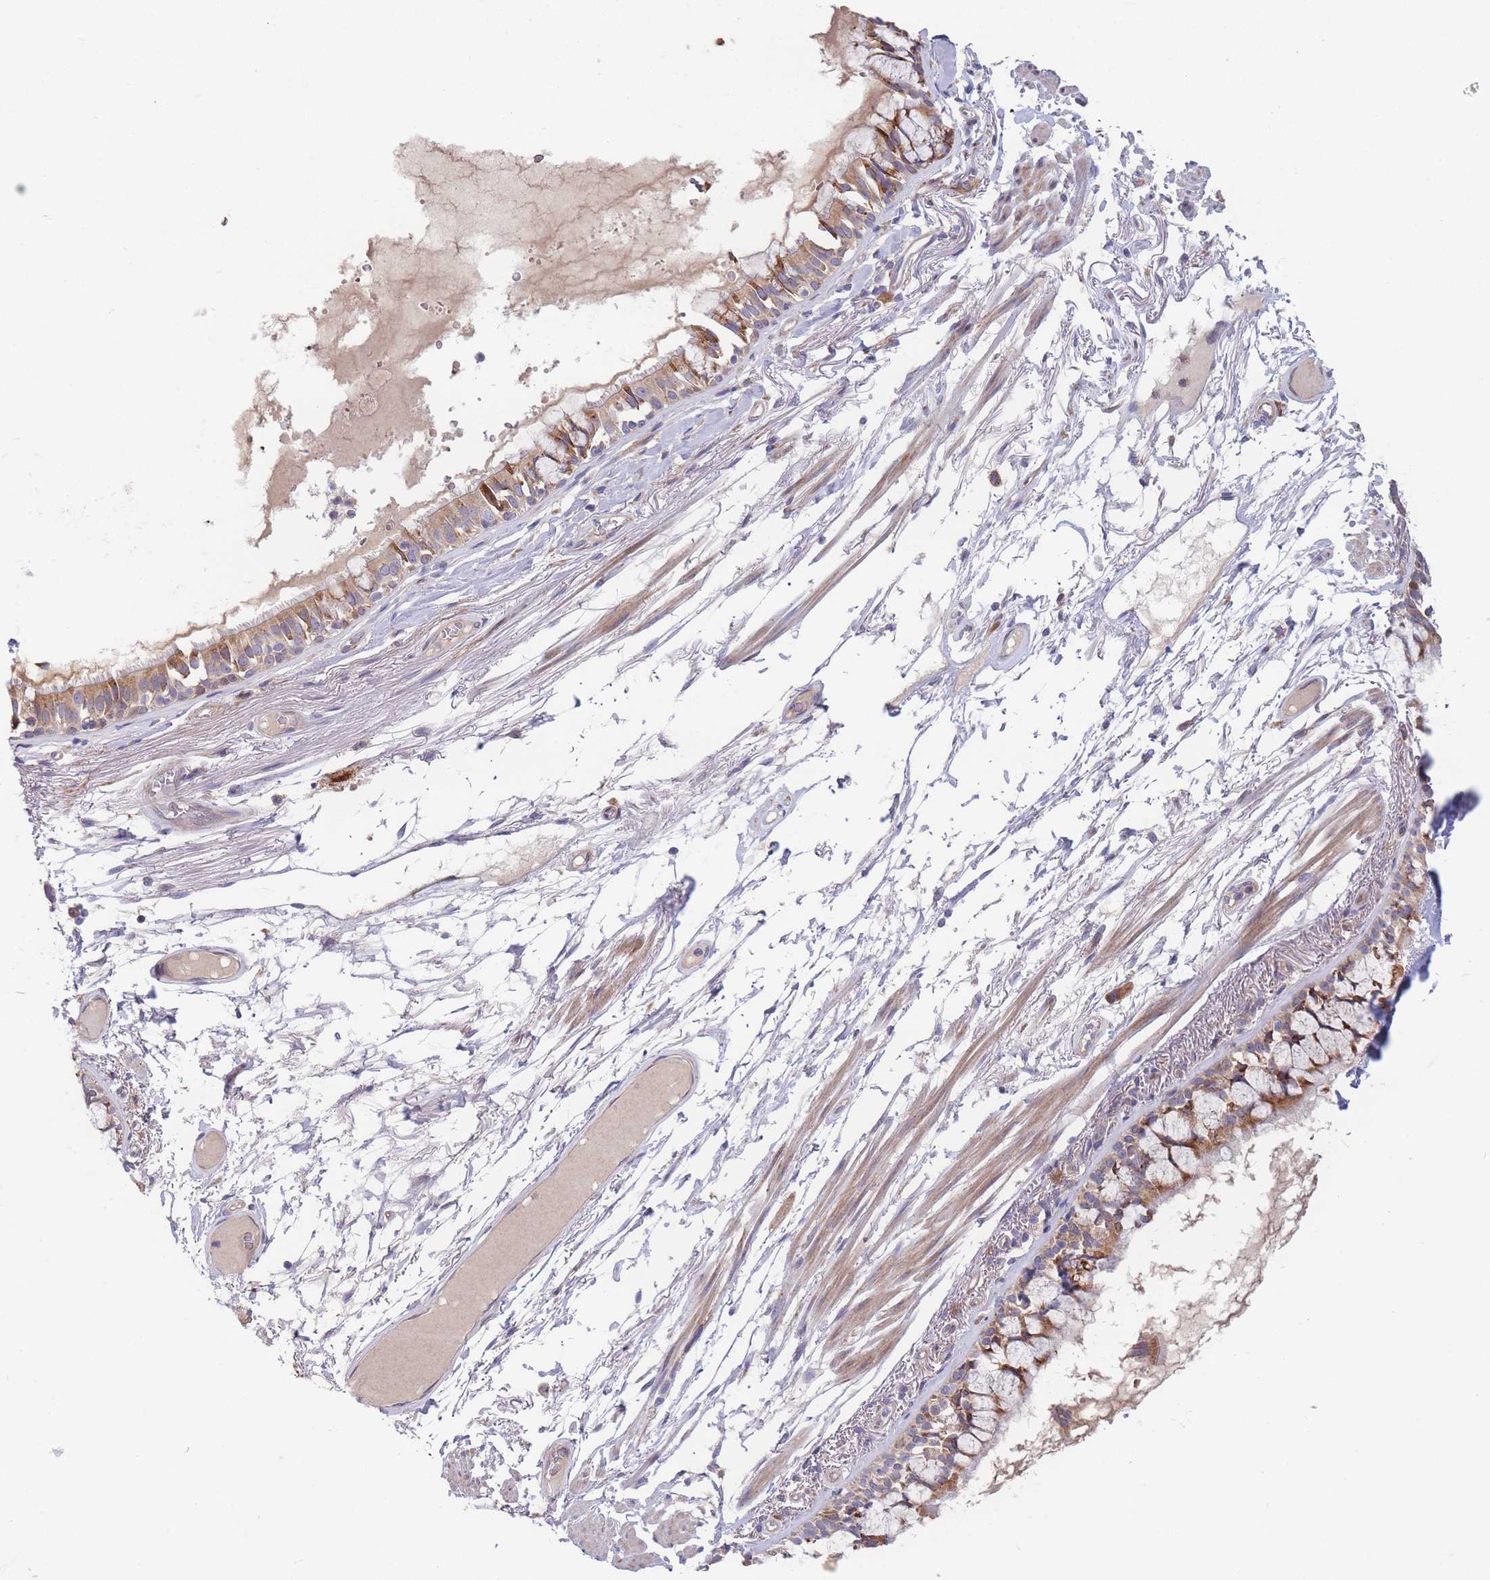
{"staining": {"intensity": "moderate", "quantity": ">75%", "location": "cytoplasmic/membranous"}, "tissue": "bronchus", "cell_type": "Respiratory epithelial cells", "image_type": "normal", "snomed": [{"axis": "morphology", "description": "Normal tissue, NOS"}, {"axis": "topography", "description": "Bronchus"}], "caption": "Respiratory epithelial cells reveal moderate cytoplasmic/membranous staining in approximately >75% of cells in benign bronchus. The protein of interest is shown in brown color, while the nuclei are stained blue.", "gene": "TMEM131L", "patient": {"sex": "male", "age": 70}}